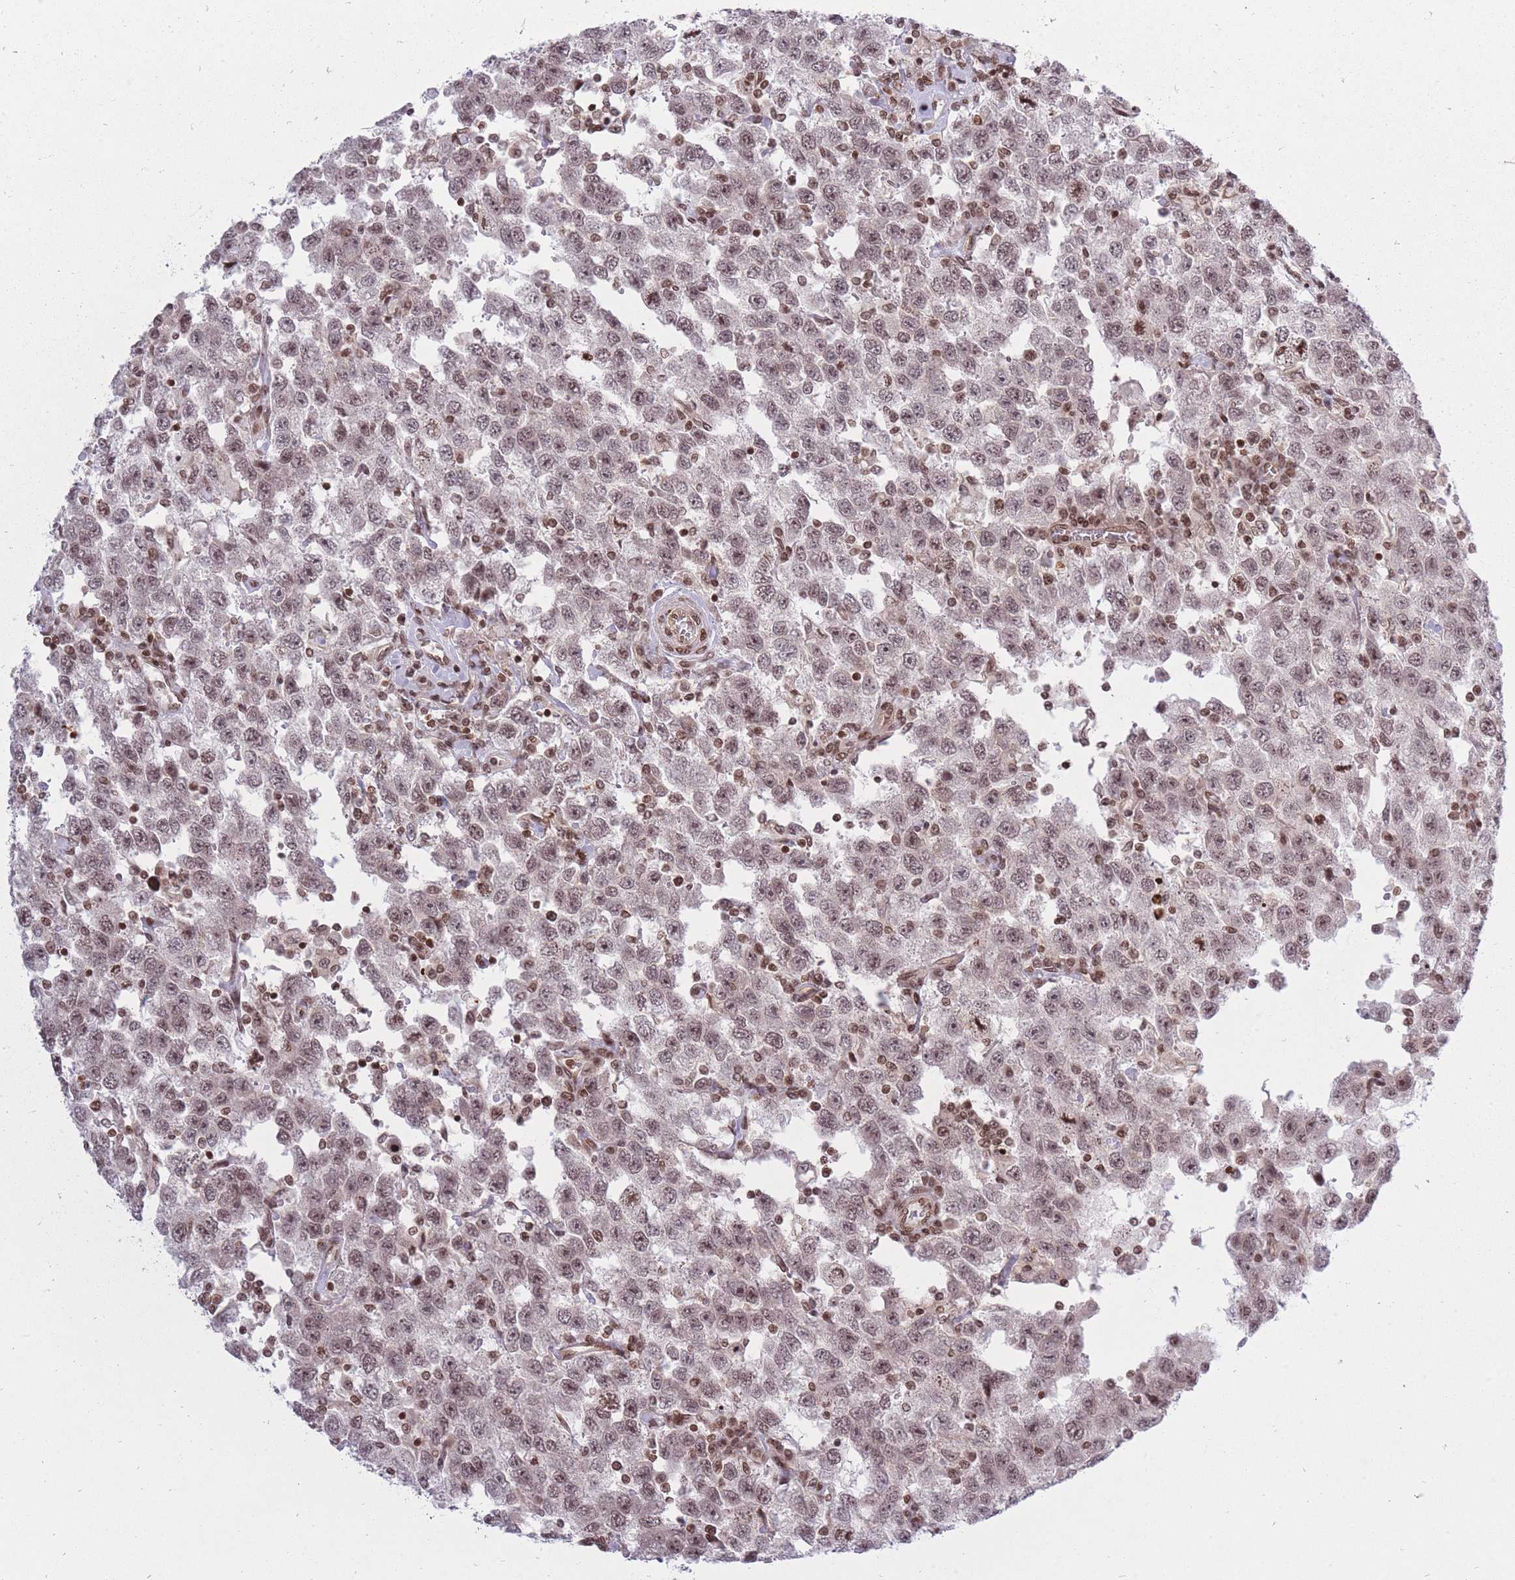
{"staining": {"intensity": "weak", "quantity": ">75%", "location": "nuclear"}, "tissue": "testis cancer", "cell_type": "Tumor cells", "image_type": "cancer", "snomed": [{"axis": "morphology", "description": "Seminoma, NOS"}, {"axis": "topography", "description": "Testis"}], "caption": "Protein analysis of seminoma (testis) tissue demonstrates weak nuclear positivity in about >75% of tumor cells.", "gene": "TMC6", "patient": {"sex": "male", "age": 41}}